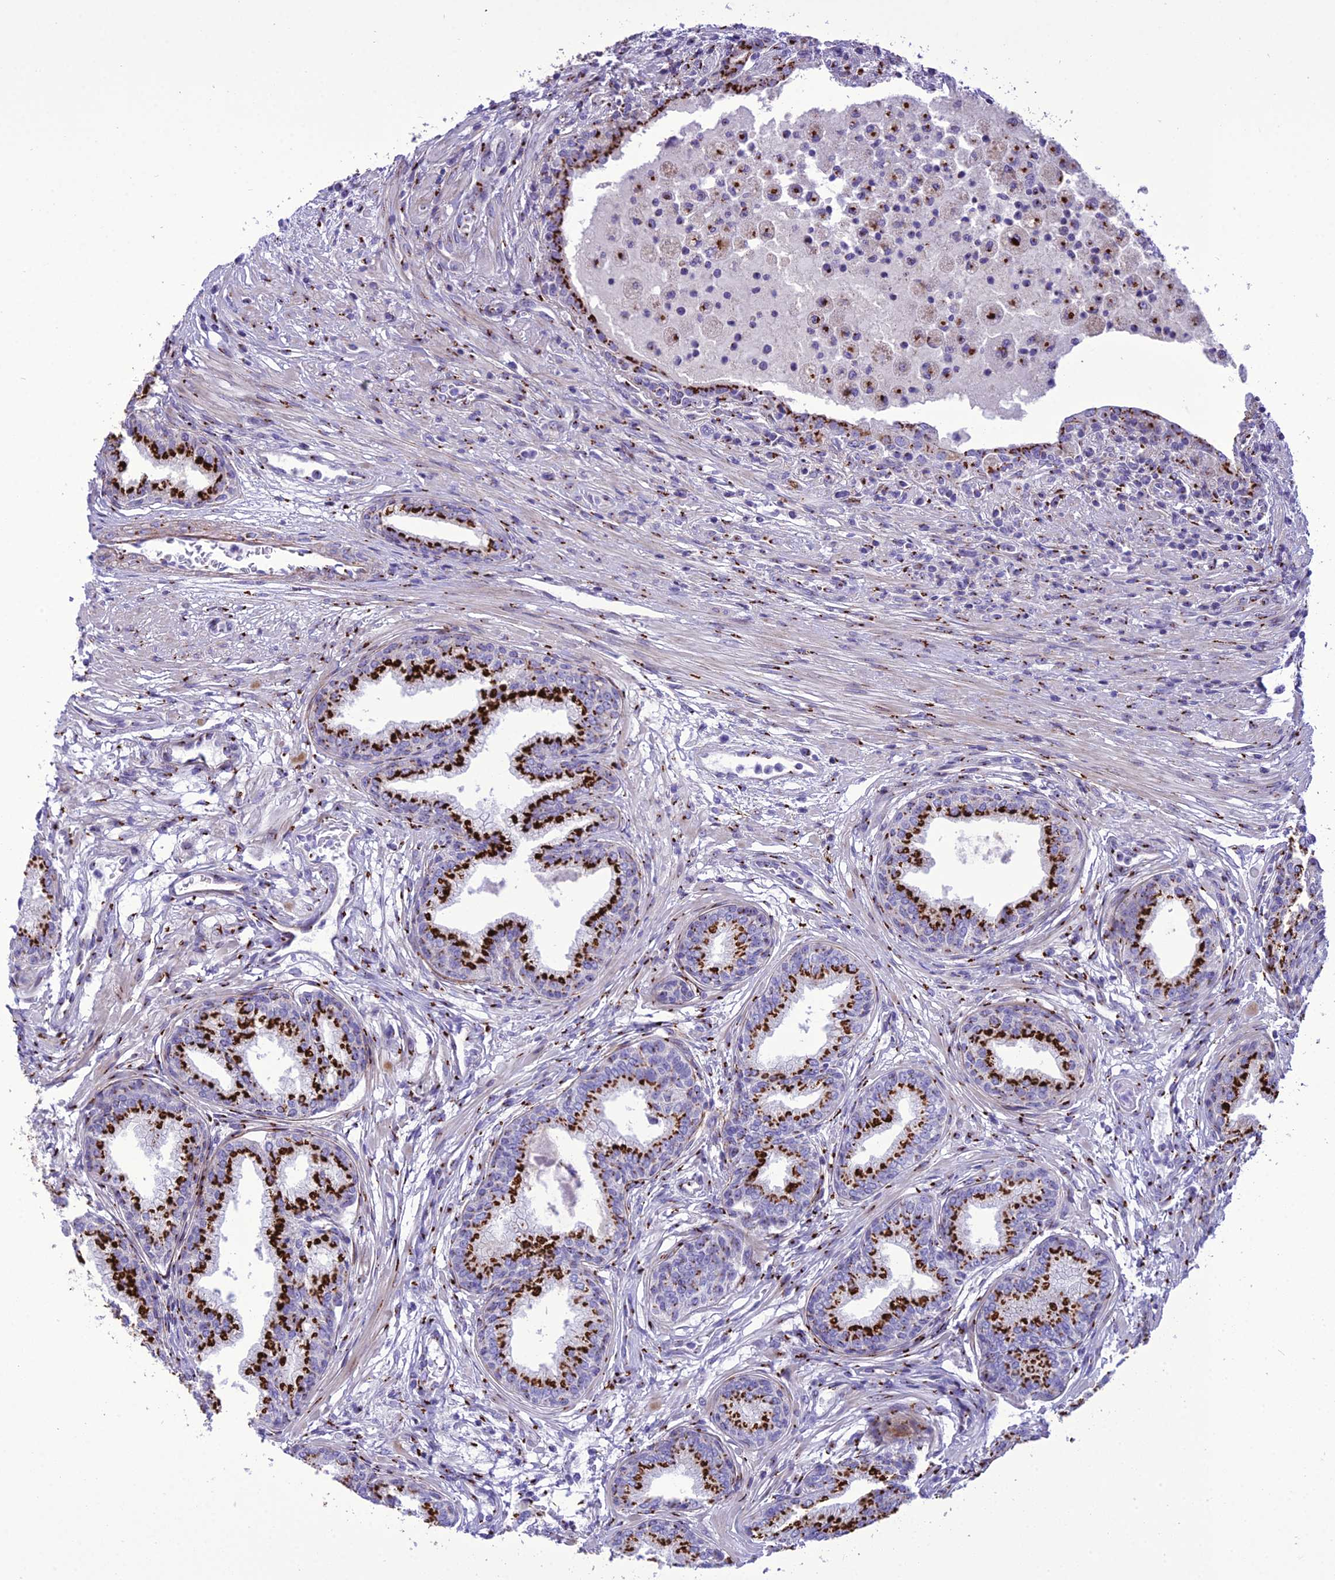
{"staining": {"intensity": "strong", "quantity": ">75%", "location": "cytoplasmic/membranous"}, "tissue": "prostate cancer", "cell_type": "Tumor cells", "image_type": "cancer", "snomed": [{"axis": "morphology", "description": "Adenocarcinoma, High grade"}, {"axis": "topography", "description": "Prostate"}], "caption": "Immunohistochemistry (IHC) of prostate cancer (high-grade adenocarcinoma) demonstrates high levels of strong cytoplasmic/membranous positivity in approximately >75% of tumor cells.", "gene": "GOLM2", "patient": {"sex": "male", "age": 67}}